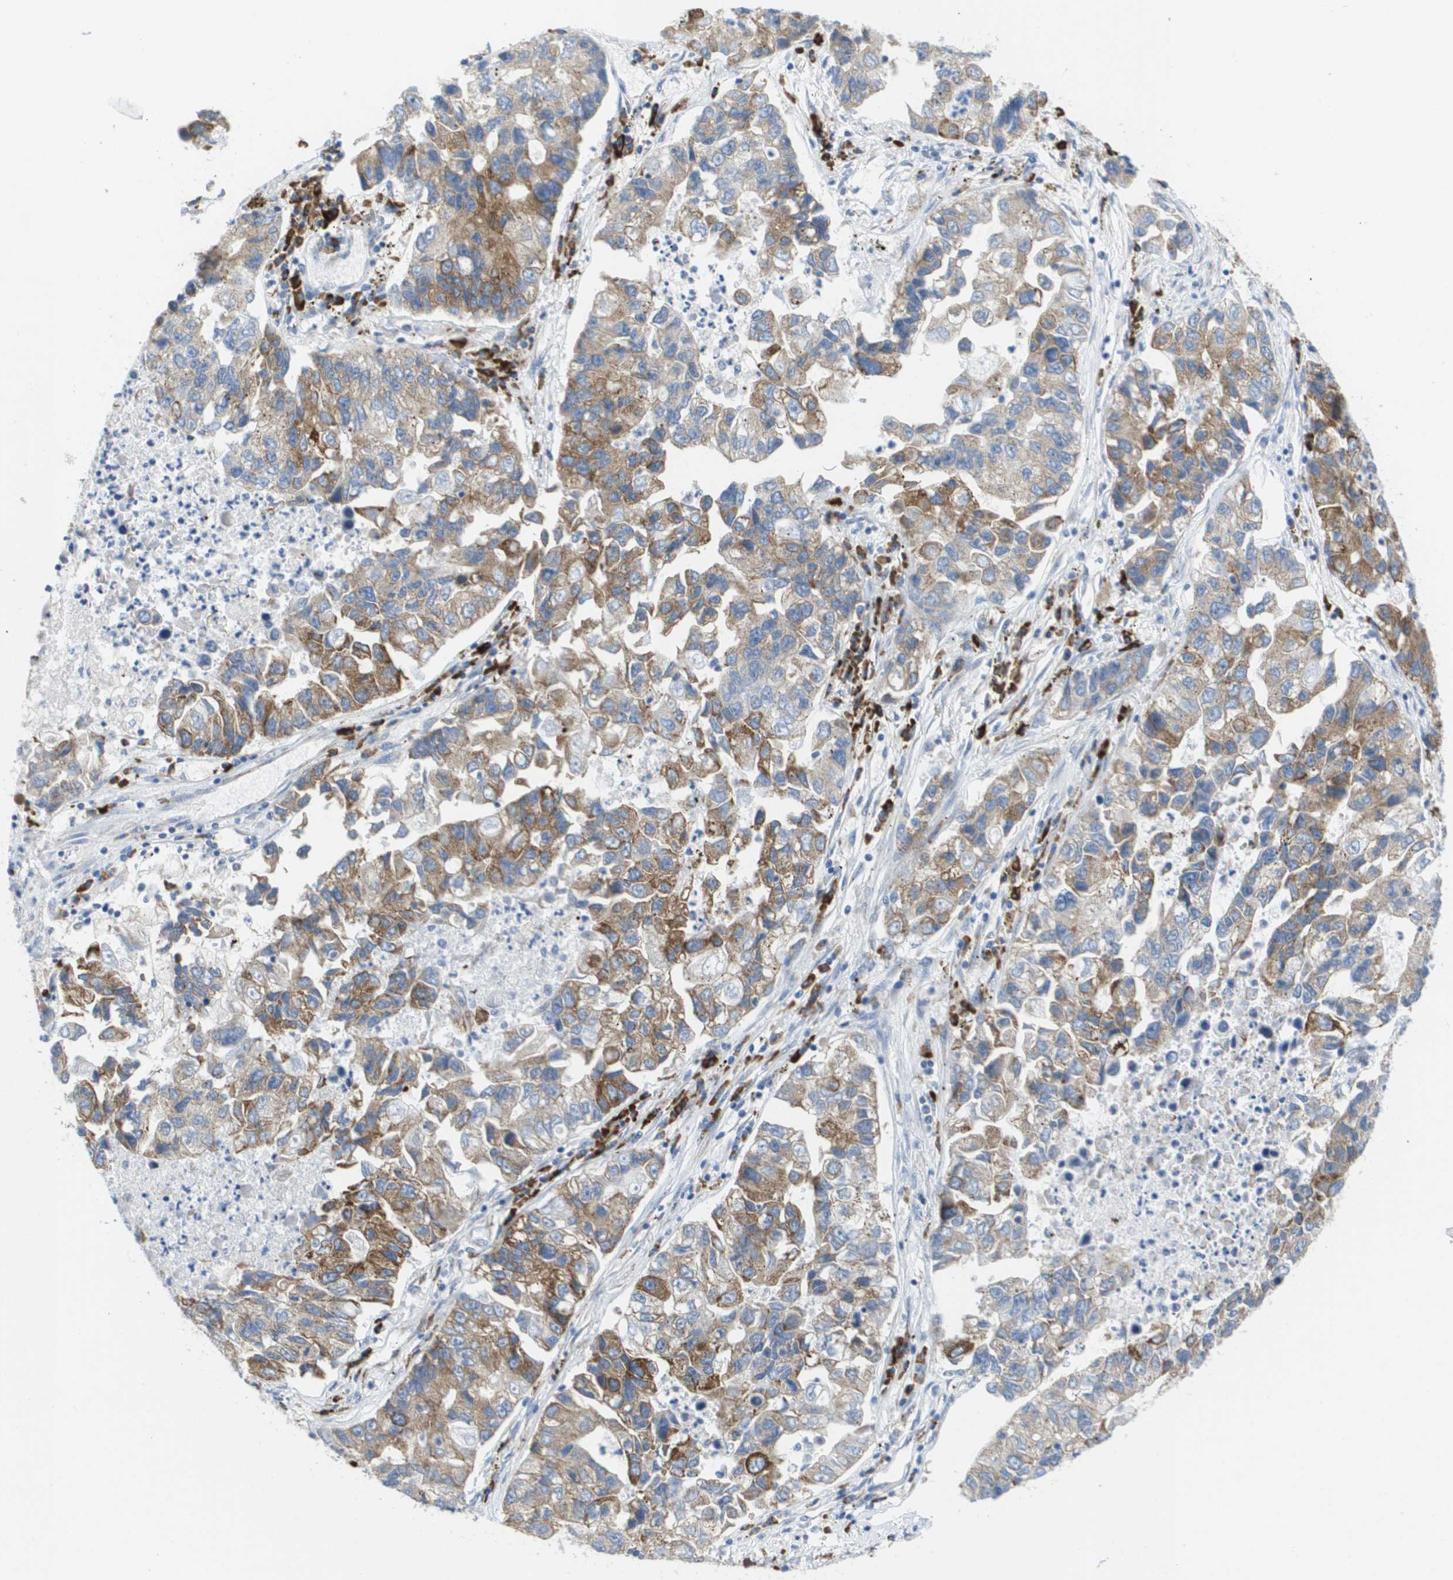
{"staining": {"intensity": "moderate", "quantity": ">75%", "location": "cytoplasmic/membranous"}, "tissue": "lung cancer", "cell_type": "Tumor cells", "image_type": "cancer", "snomed": [{"axis": "morphology", "description": "Adenocarcinoma, NOS"}, {"axis": "topography", "description": "Lung"}], "caption": "Immunohistochemical staining of human lung cancer shows medium levels of moderate cytoplasmic/membranous positivity in about >75% of tumor cells. Immunohistochemistry (ihc) stains the protein in brown and the nuclei are stained blue.", "gene": "CD3G", "patient": {"sex": "female", "age": 51}}